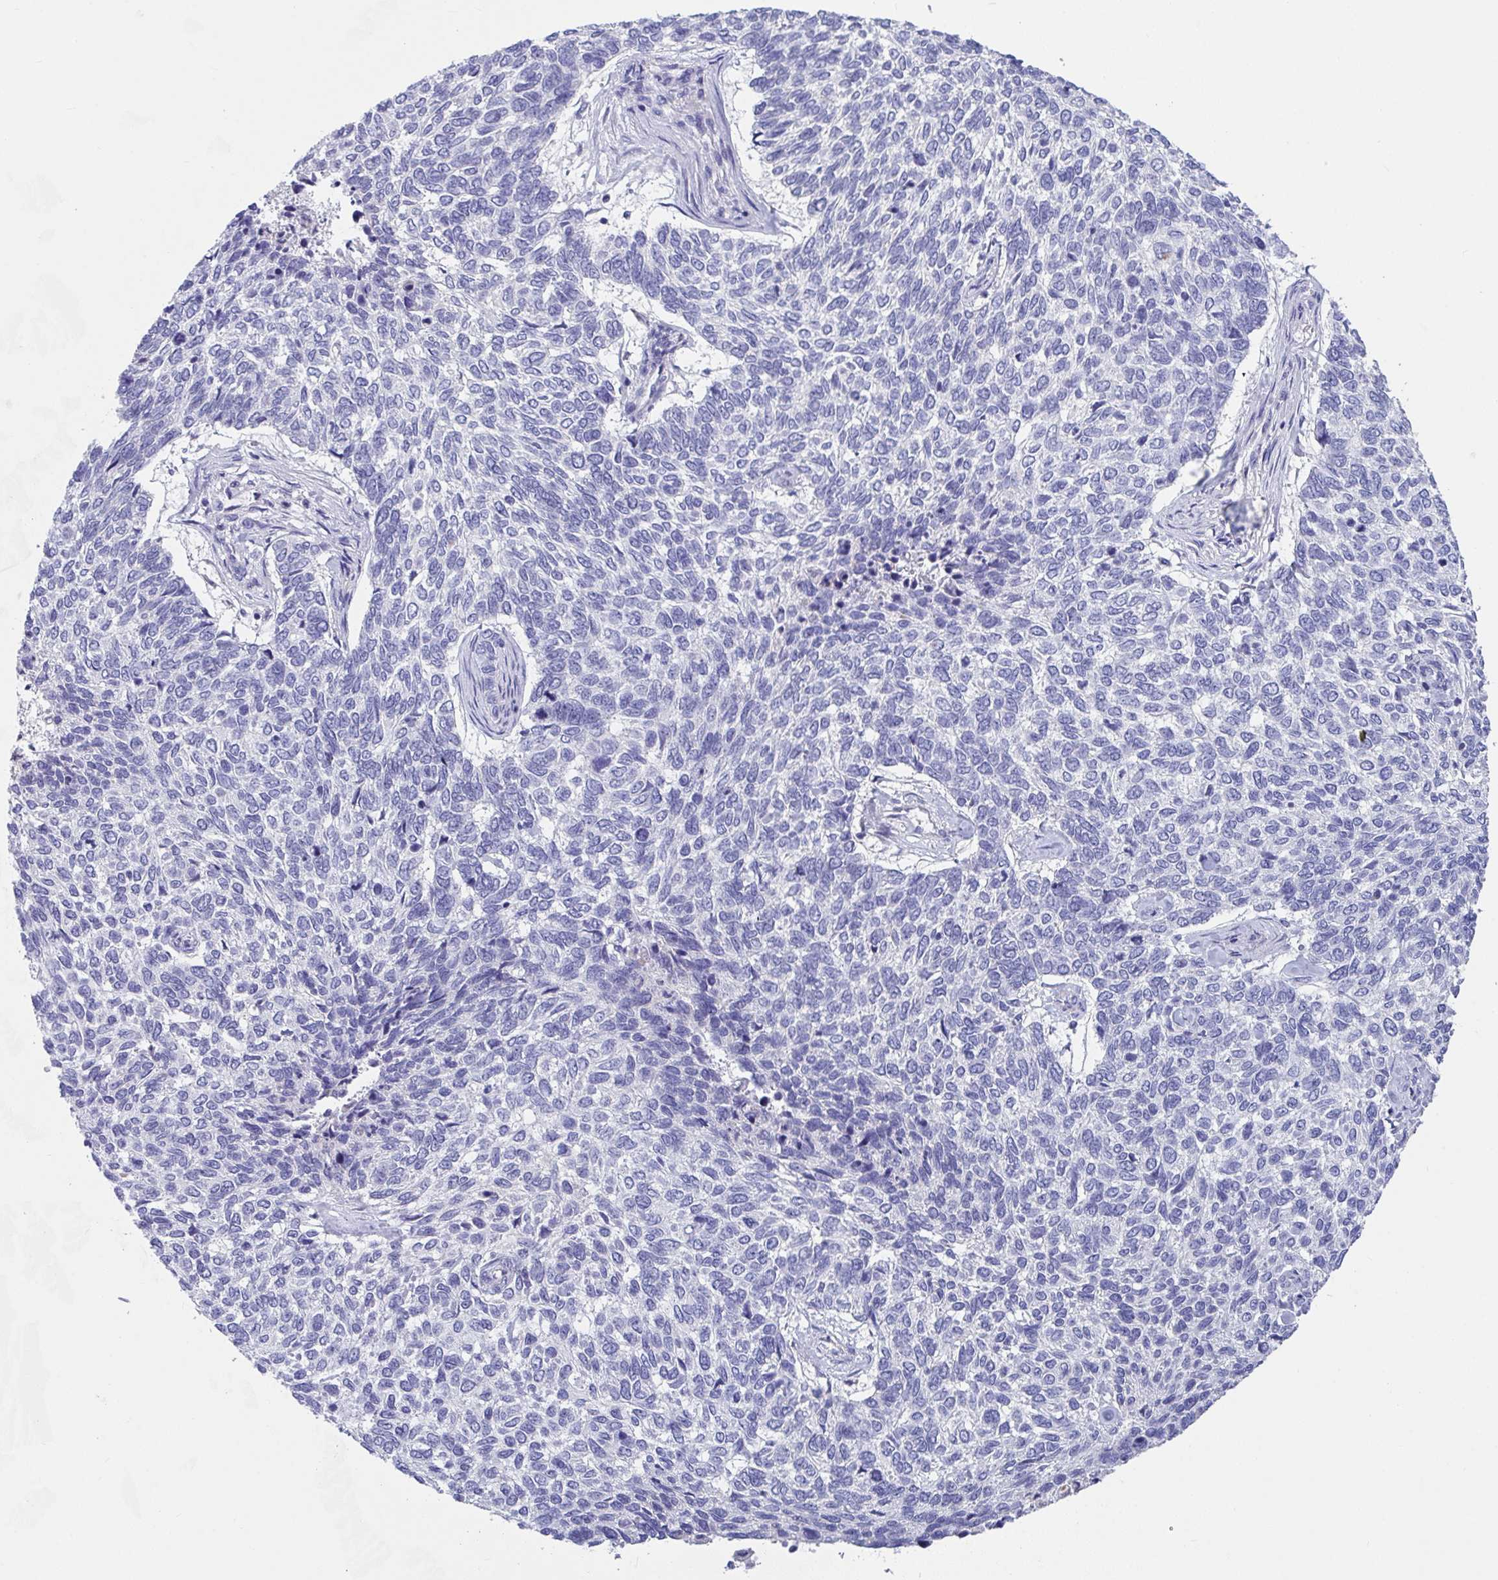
{"staining": {"intensity": "negative", "quantity": "none", "location": "none"}, "tissue": "skin cancer", "cell_type": "Tumor cells", "image_type": "cancer", "snomed": [{"axis": "morphology", "description": "Basal cell carcinoma"}, {"axis": "topography", "description": "Skin"}], "caption": "There is no significant positivity in tumor cells of skin cancer (basal cell carcinoma).", "gene": "ZNF561", "patient": {"sex": "female", "age": 65}}